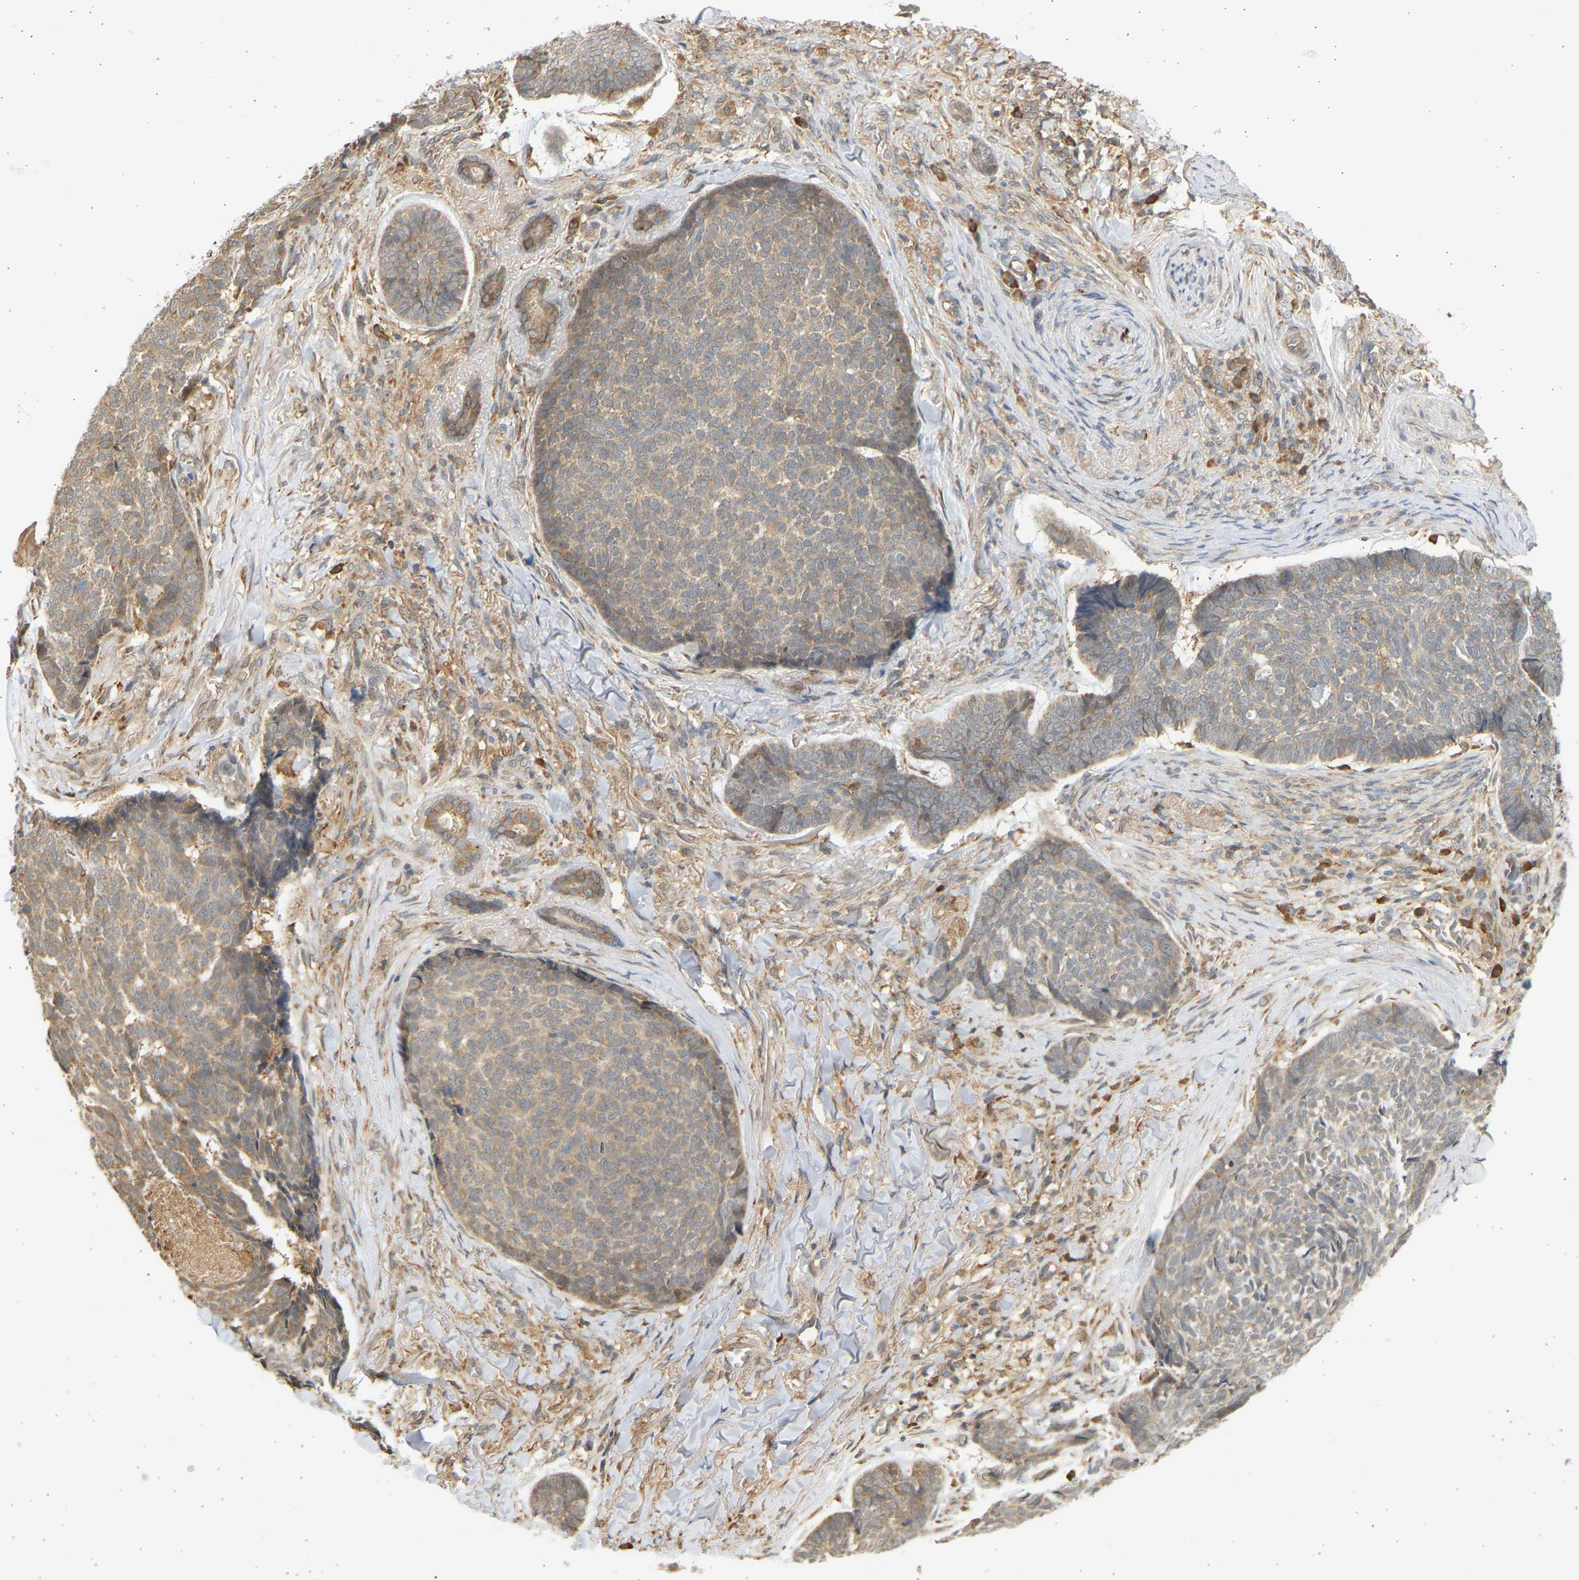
{"staining": {"intensity": "weak", "quantity": ">75%", "location": "cytoplasmic/membranous"}, "tissue": "skin cancer", "cell_type": "Tumor cells", "image_type": "cancer", "snomed": [{"axis": "morphology", "description": "Basal cell carcinoma"}, {"axis": "topography", "description": "Skin"}], "caption": "The micrograph shows immunohistochemical staining of basal cell carcinoma (skin). There is weak cytoplasmic/membranous expression is seen in about >75% of tumor cells.", "gene": "B4GALT6", "patient": {"sex": "male", "age": 84}}